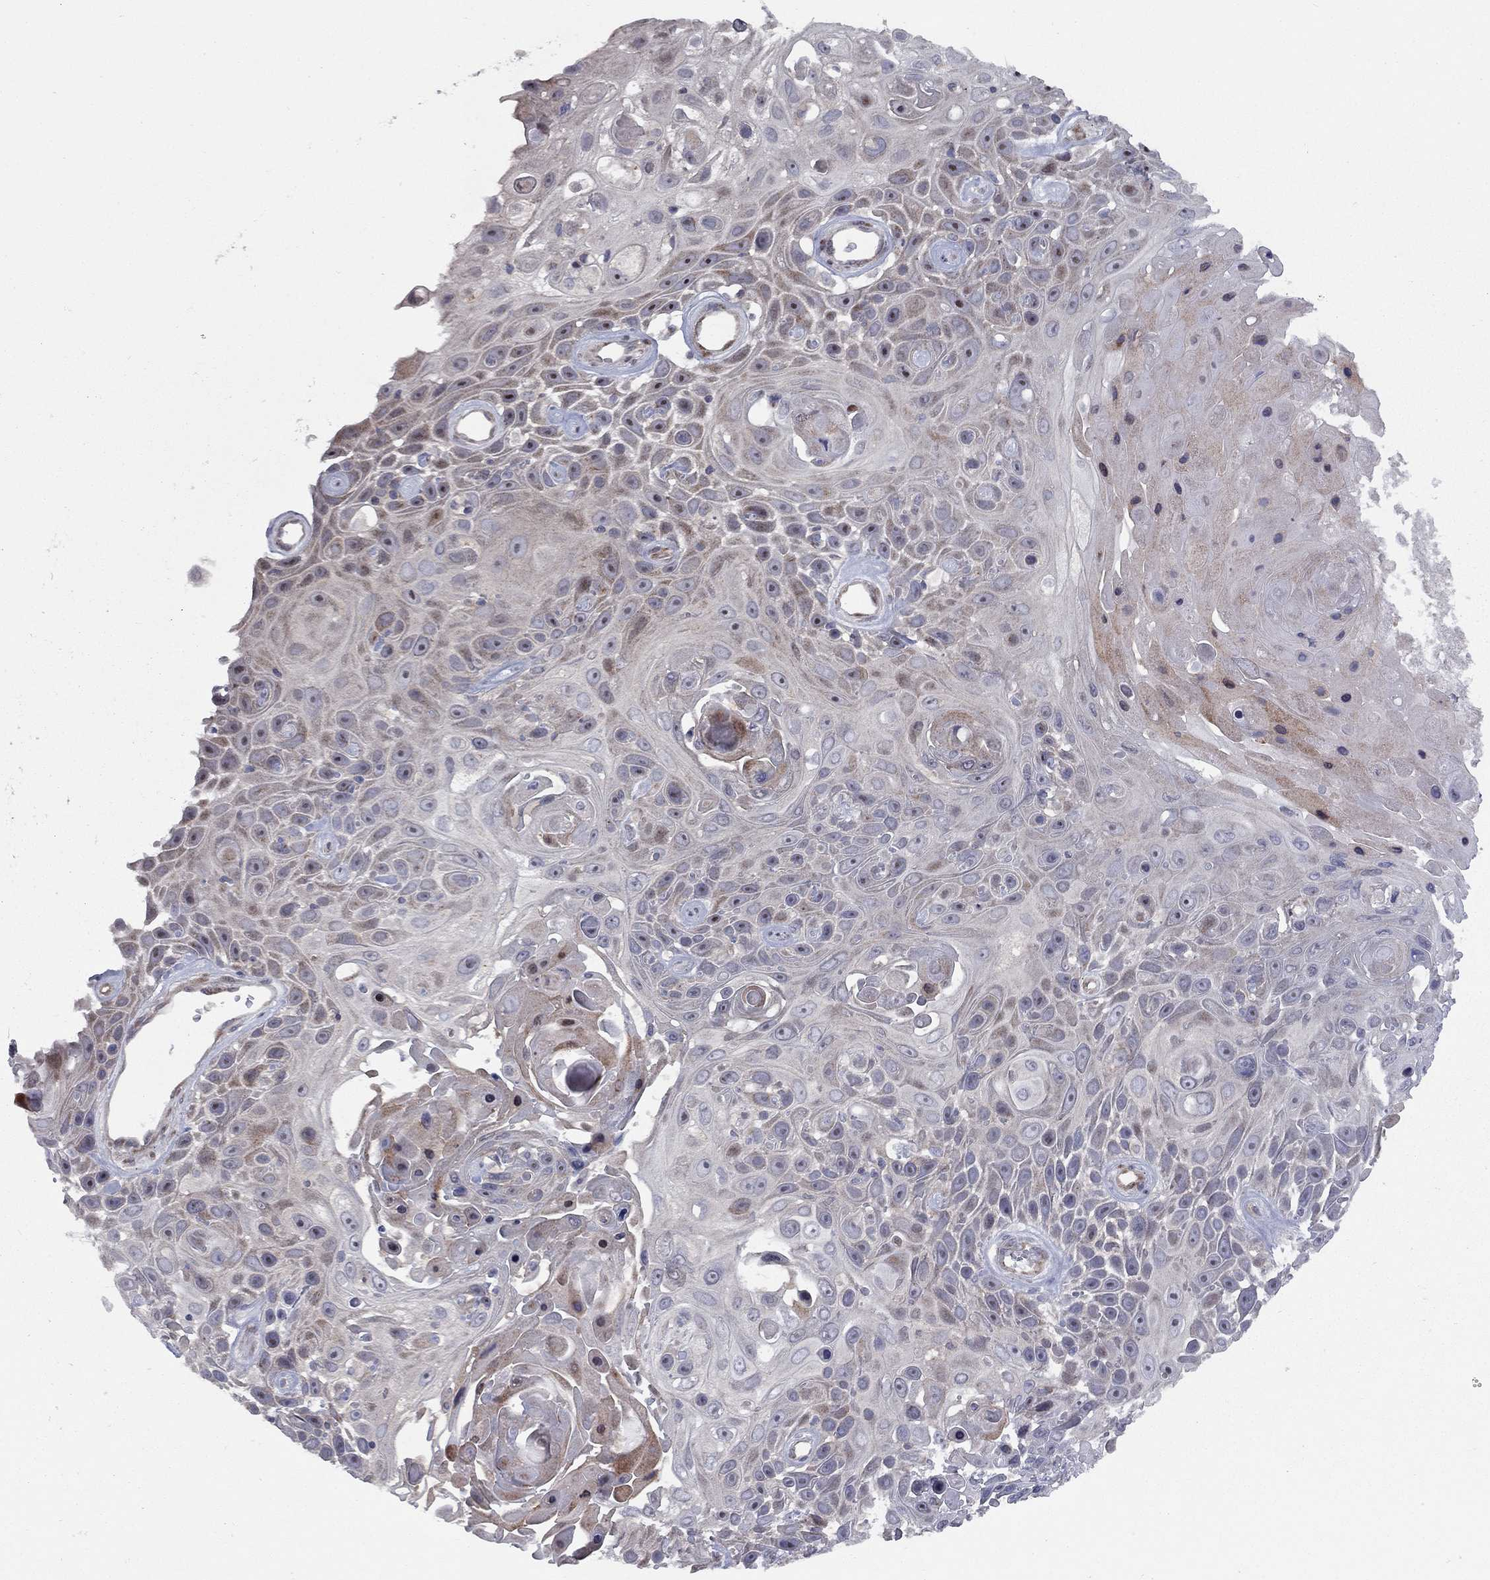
{"staining": {"intensity": "moderate", "quantity": "<25%", "location": "cytoplasmic/membranous"}, "tissue": "skin cancer", "cell_type": "Tumor cells", "image_type": "cancer", "snomed": [{"axis": "morphology", "description": "Squamous cell carcinoma, NOS"}, {"axis": "topography", "description": "Skin"}], "caption": "A brown stain labels moderate cytoplasmic/membranous positivity of a protein in human squamous cell carcinoma (skin) tumor cells. (brown staining indicates protein expression, while blue staining denotes nuclei).", "gene": "DUSP7", "patient": {"sex": "male", "age": 82}}